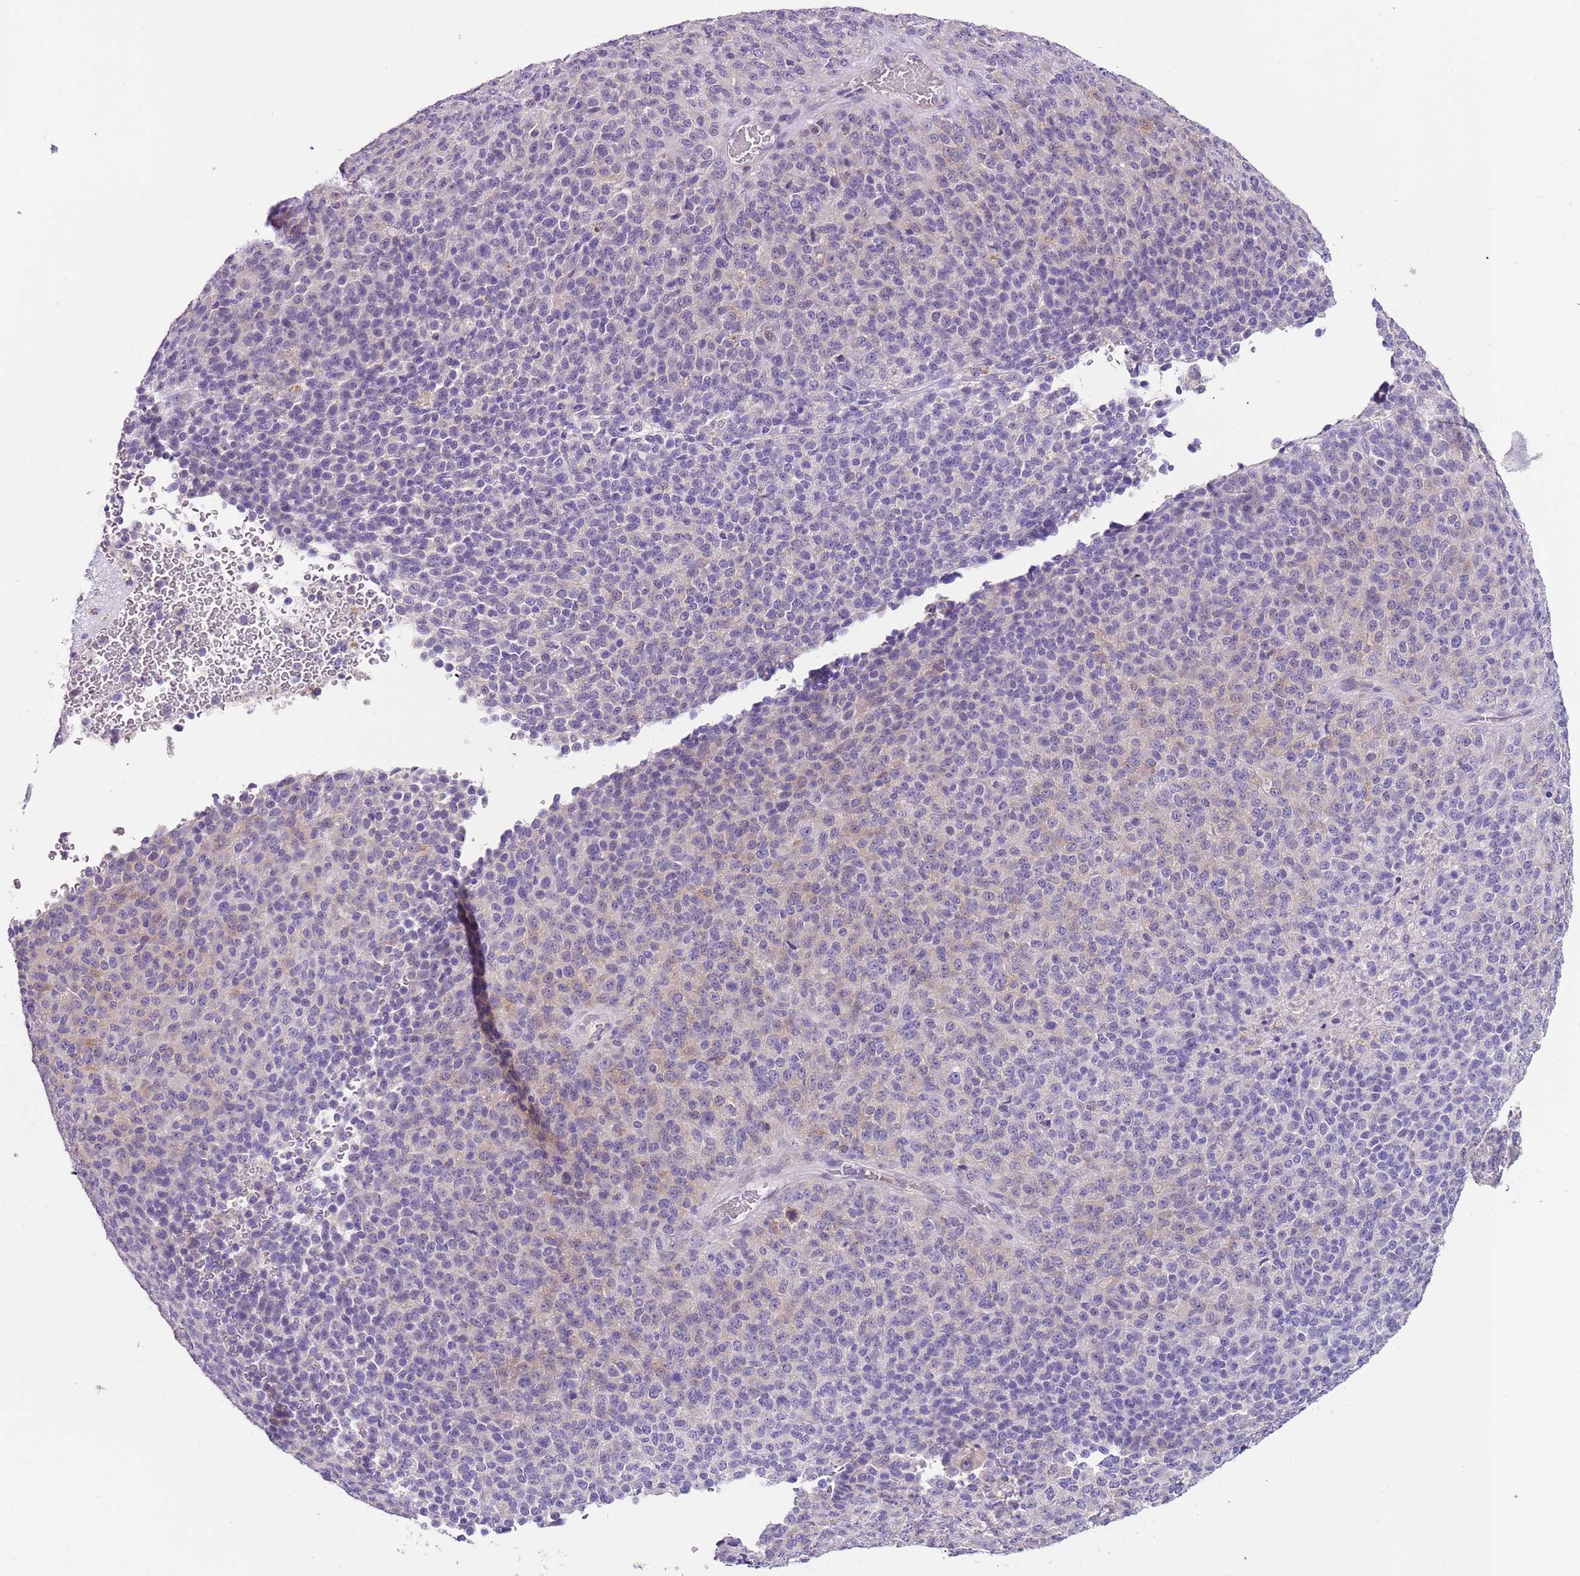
{"staining": {"intensity": "weak", "quantity": "<25%", "location": "cytoplasmic/membranous"}, "tissue": "melanoma", "cell_type": "Tumor cells", "image_type": "cancer", "snomed": [{"axis": "morphology", "description": "Malignant melanoma, Metastatic site"}, {"axis": "topography", "description": "Brain"}], "caption": "Immunohistochemistry (IHC) histopathology image of human malignant melanoma (metastatic site) stained for a protein (brown), which exhibits no staining in tumor cells. (Brightfield microscopy of DAB (3,3'-diaminobenzidine) immunohistochemistry at high magnification).", "gene": "C2CD3", "patient": {"sex": "female", "age": 56}}